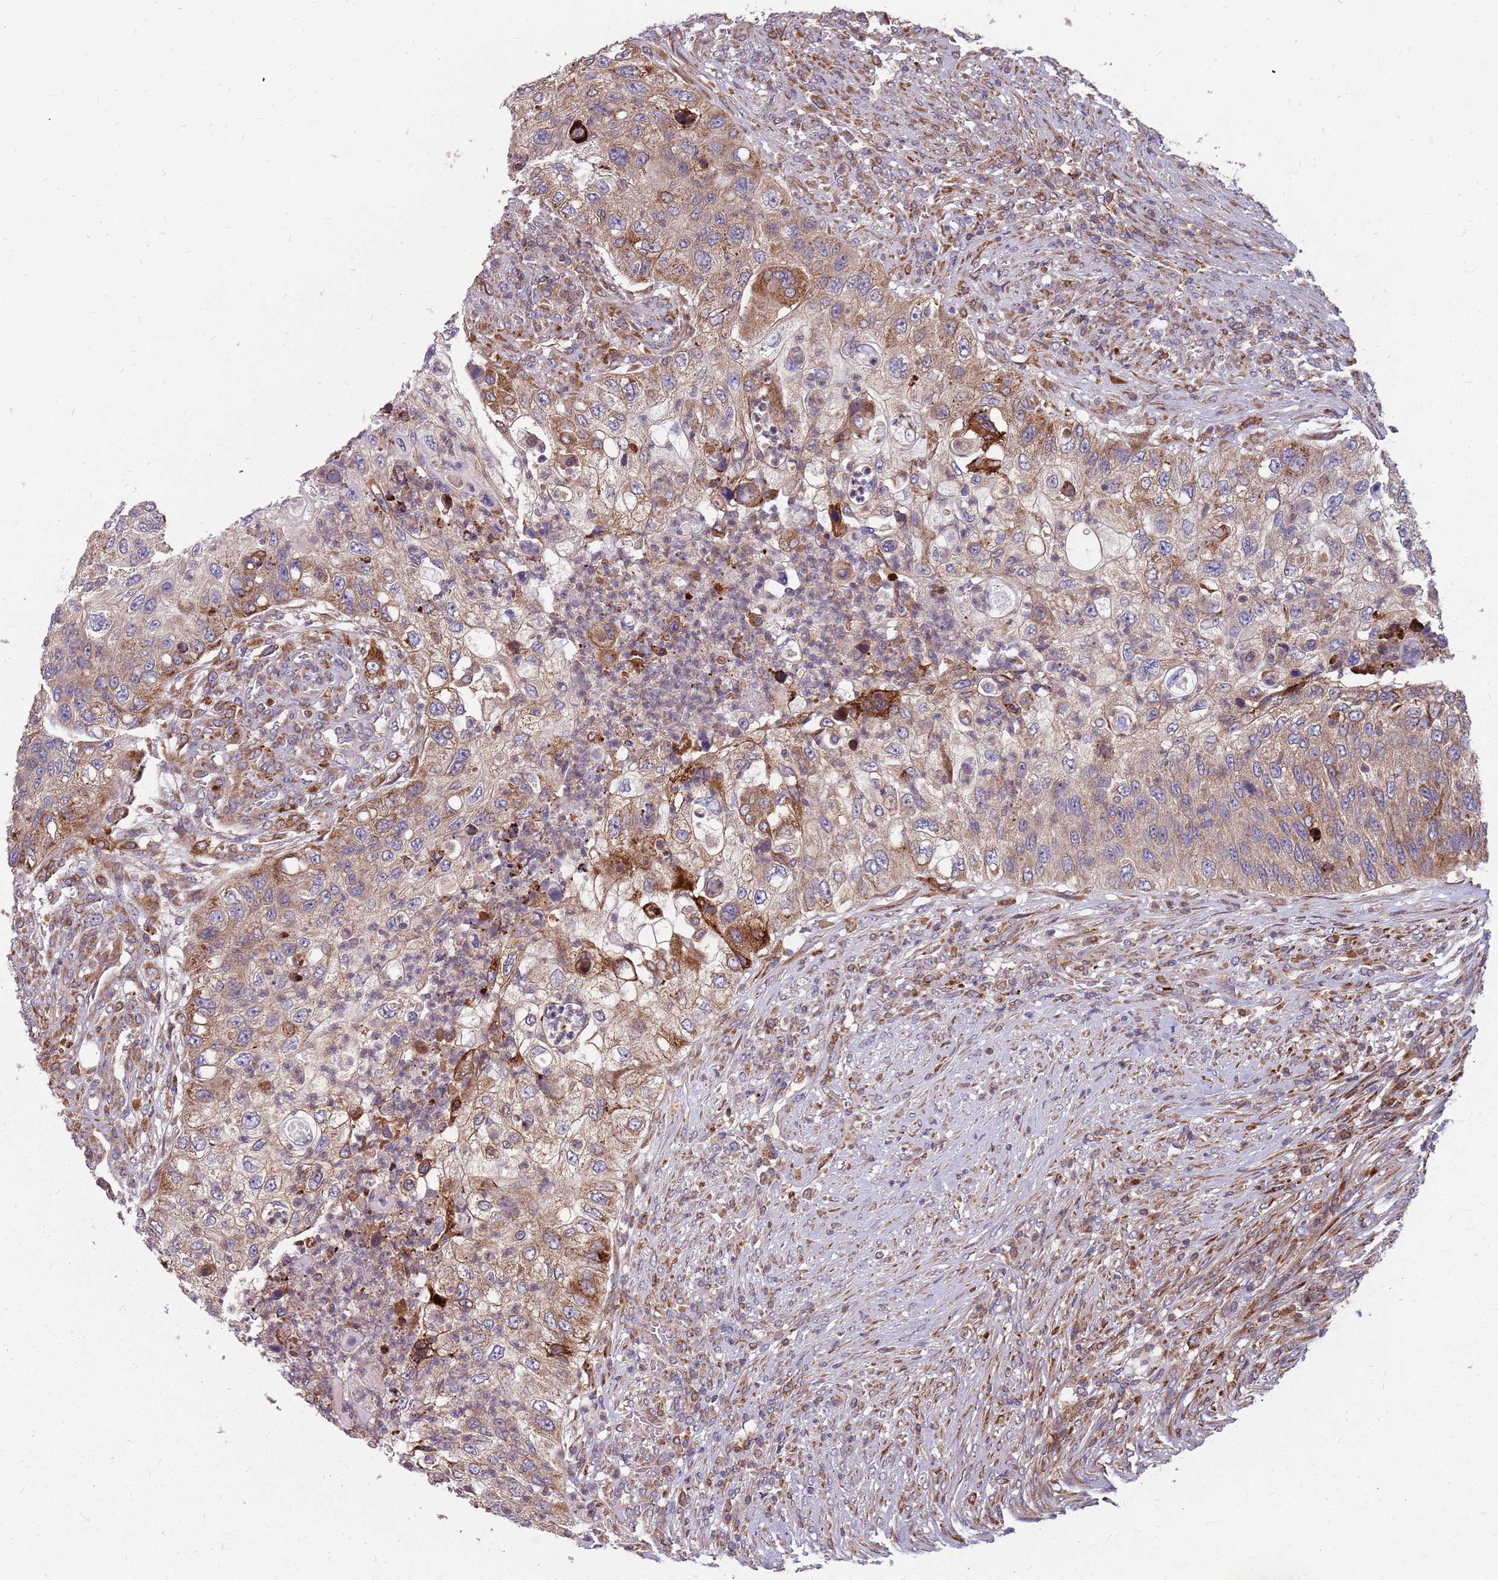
{"staining": {"intensity": "moderate", "quantity": "25%-75%", "location": "cytoplasmic/membranous"}, "tissue": "urothelial cancer", "cell_type": "Tumor cells", "image_type": "cancer", "snomed": [{"axis": "morphology", "description": "Urothelial carcinoma, High grade"}, {"axis": "topography", "description": "Urinary bladder"}], "caption": "High-grade urothelial carcinoma tissue displays moderate cytoplasmic/membranous staining in about 25%-75% of tumor cells, visualized by immunohistochemistry.", "gene": "NME4", "patient": {"sex": "female", "age": 60}}